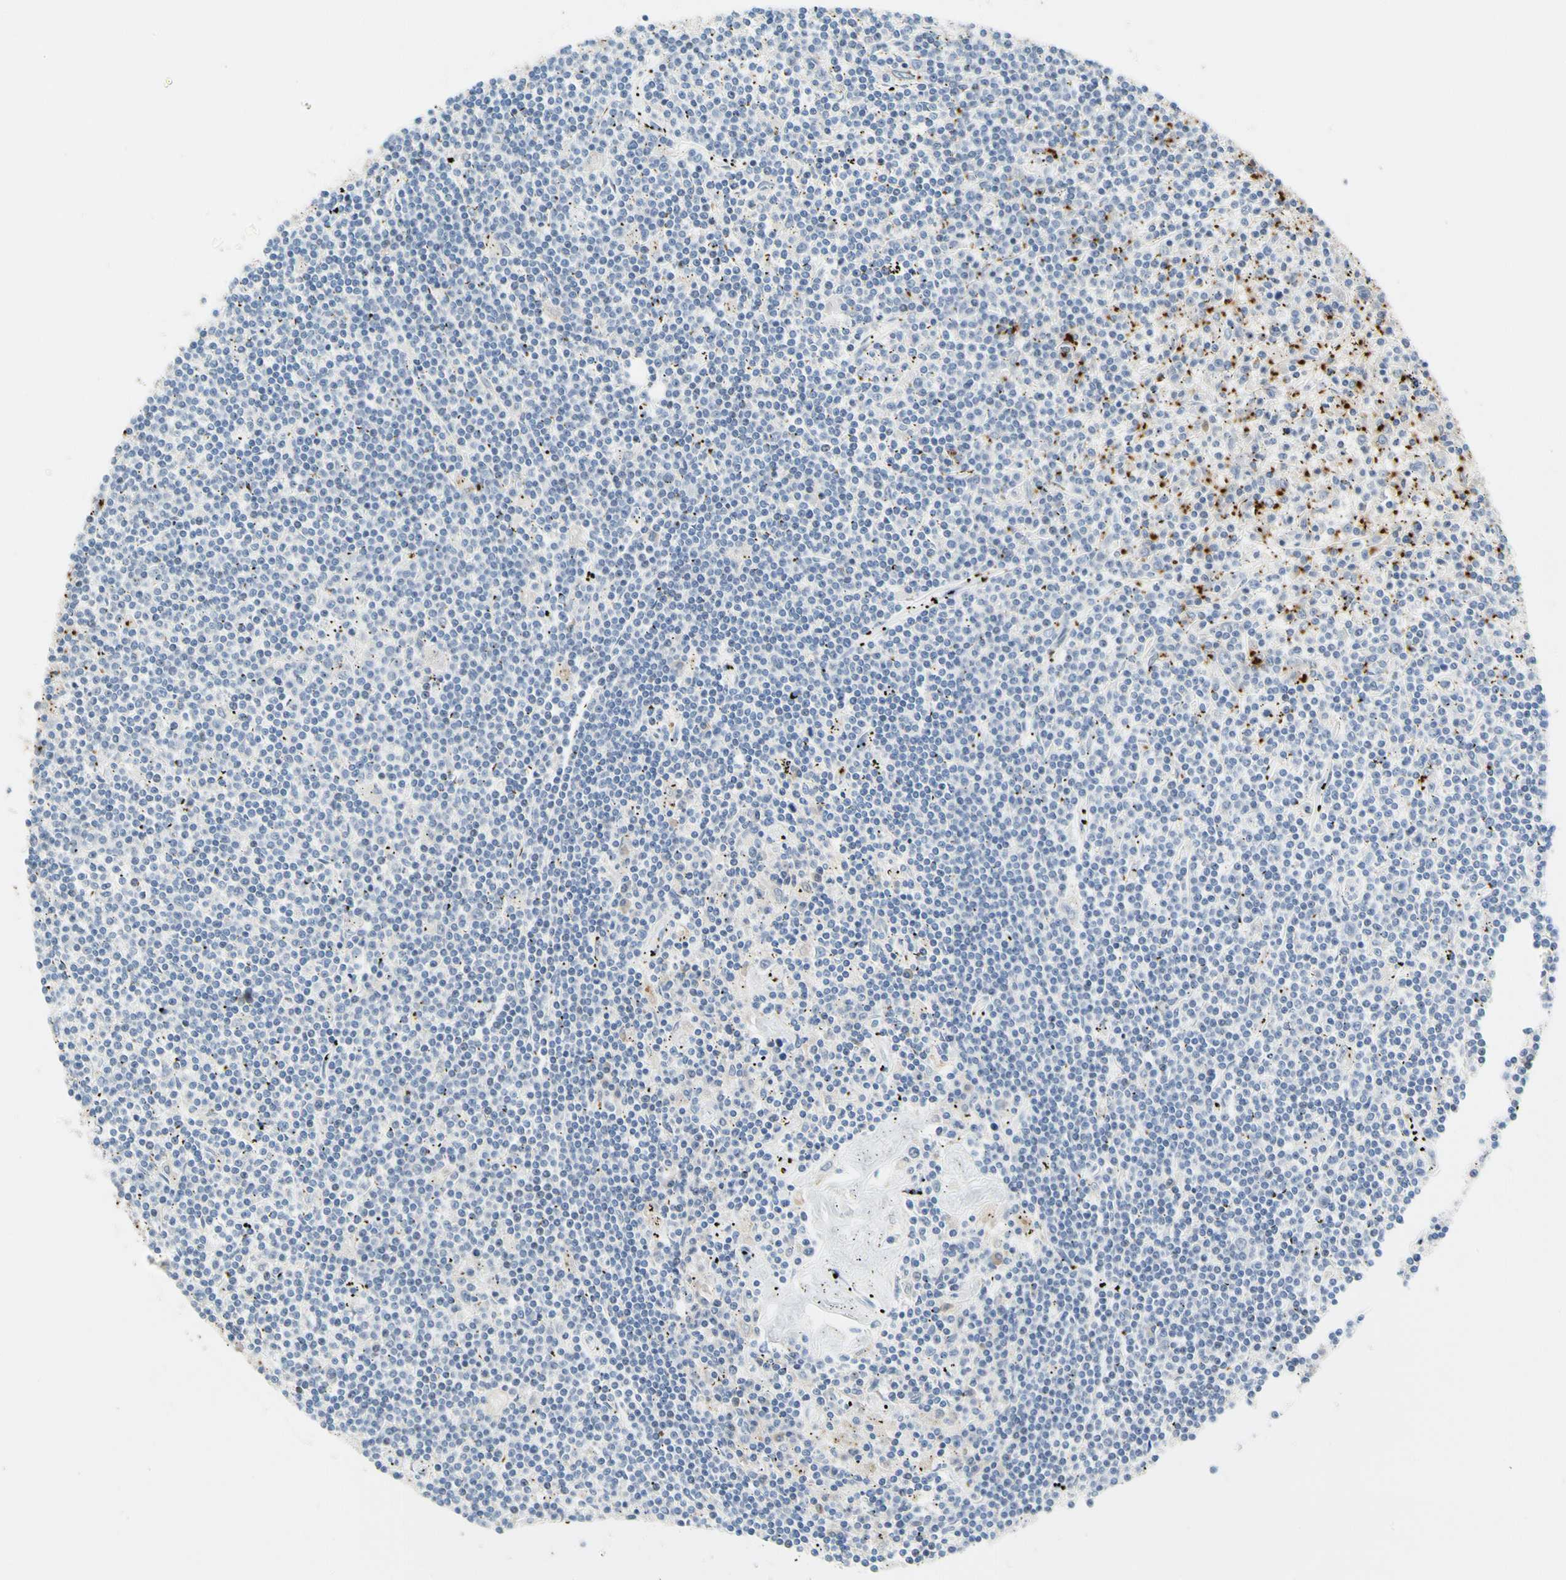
{"staining": {"intensity": "negative", "quantity": "none", "location": "none"}, "tissue": "lymphoma", "cell_type": "Tumor cells", "image_type": "cancer", "snomed": [{"axis": "morphology", "description": "Malignant lymphoma, non-Hodgkin's type, Low grade"}, {"axis": "topography", "description": "Spleen"}], "caption": "DAB immunohistochemical staining of malignant lymphoma, non-Hodgkin's type (low-grade) shows no significant staining in tumor cells. The staining was performed using DAB to visualize the protein expression in brown, while the nuclei were stained in blue with hematoxylin (Magnification: 20x).", "gene": "PPBP", "patient": {"sex": "male", "age": 76}}